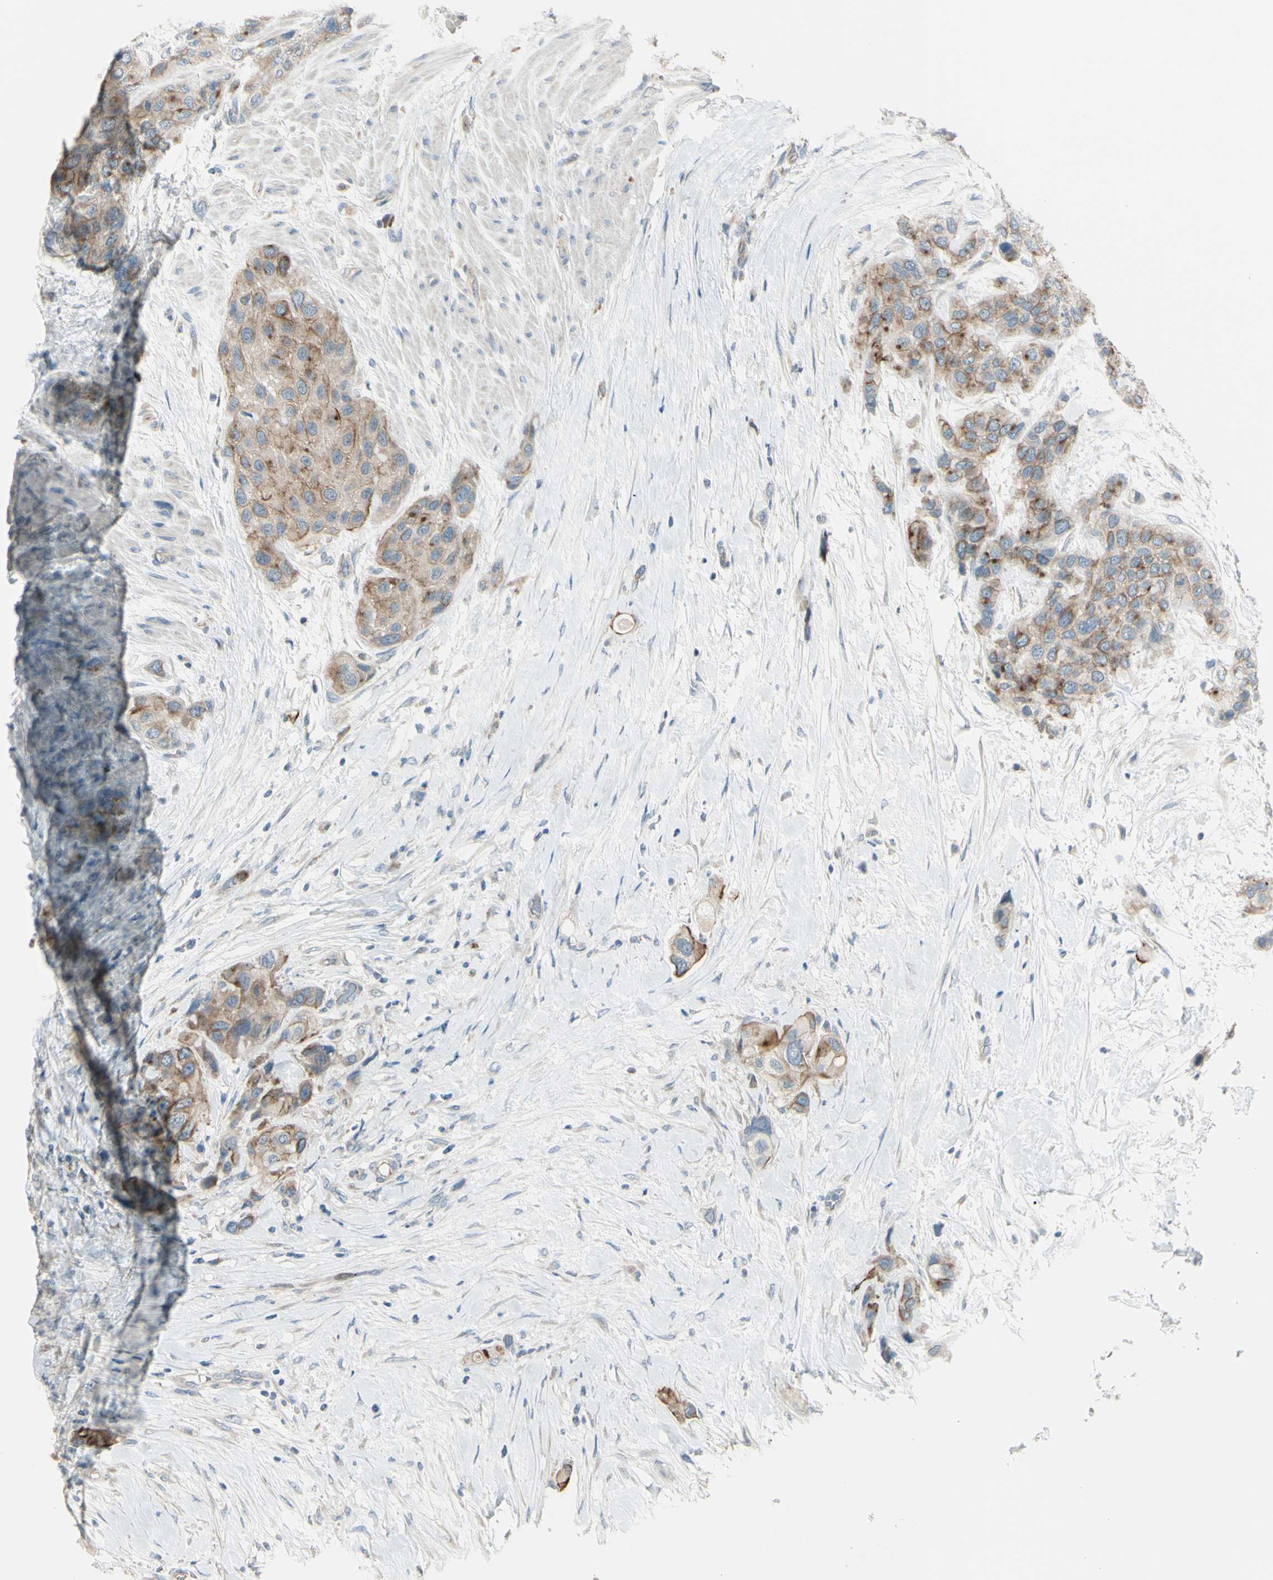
{"staining": {"intensity": "strong", "quantity": ">75%", "location": "cytoplasmic/membranous"}, "tissue": "urothelial cancer", "cell_type": "Tumor cells", "image_type": "cancer", "snomed": [{"axis": "morphology", "description": "Urothelial carcinoma, High grade"}, {"axis": "topography", "description": "Urinary bladder"}], "caption": "This image exhibits immunohistochemistry staining of urothelial carcinoma (high-grade), with high strong cytoplasmic/membranous staining in about >75% of tumor cells.", "gene": "LMTK2", "patient": {"sex": "female", "age": 56}}